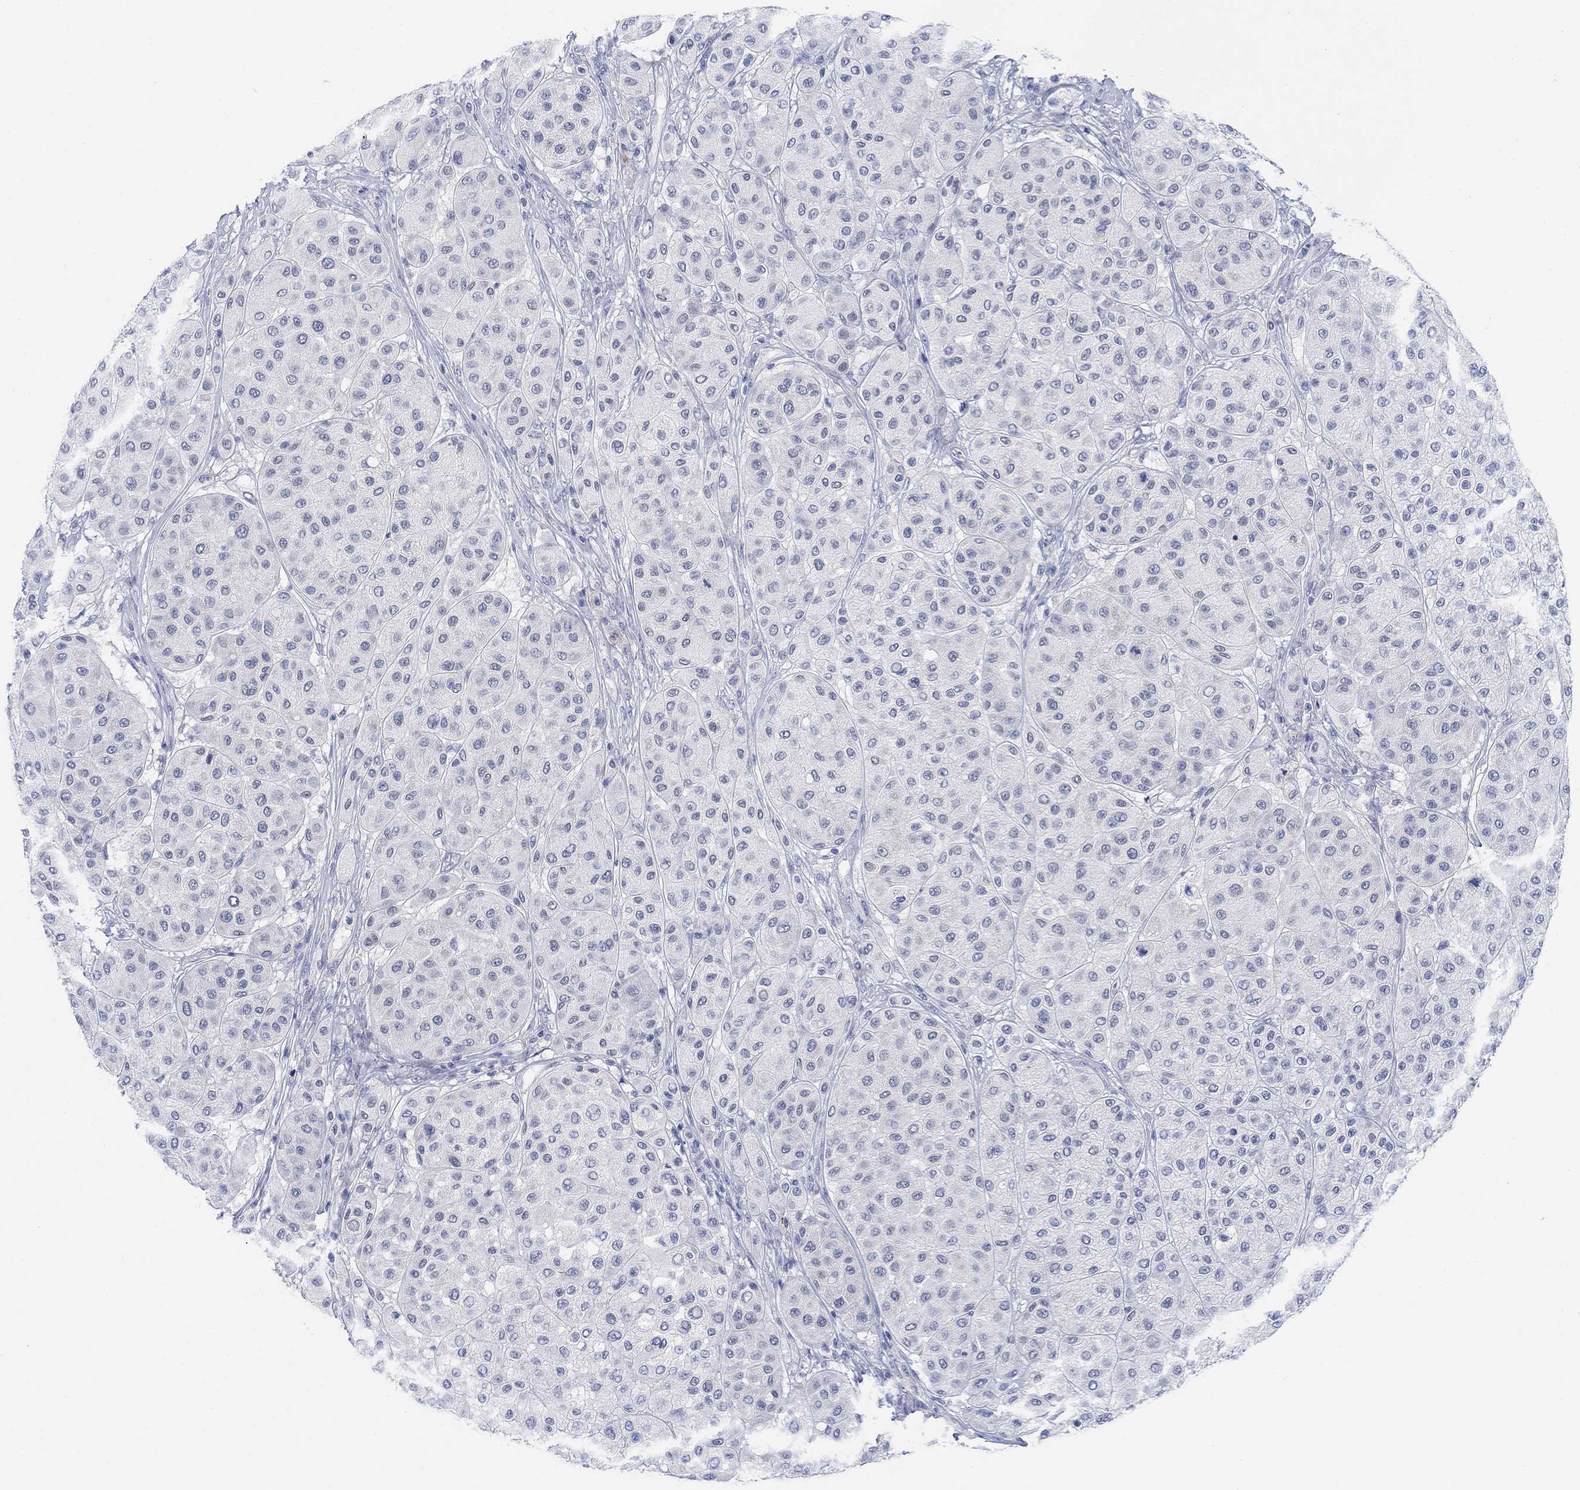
{"staining": {"intensity": "negative", "quantity": "none", "location": "none"}, "tissue": "melanoma", "cell_type": "Tumor cells", "image_type": "cancer", "snomed": [{"axis": "morphology", "description": "Malignant melanoma, Metastatic site"}, {"axis": "topography", "description": "Smooth muscle"}], "caption": "This image is of malignant melanoma (metastatic site) stained with IHC to label a protein in brown with the nuclei are counter-stained blue. There is no staining in tumor cells. (DAB (3,3'-diaminobenzidine) IHC, high magnification).", "gene": "RIMS1", "patient": {"sex": "male", "age": 41}}